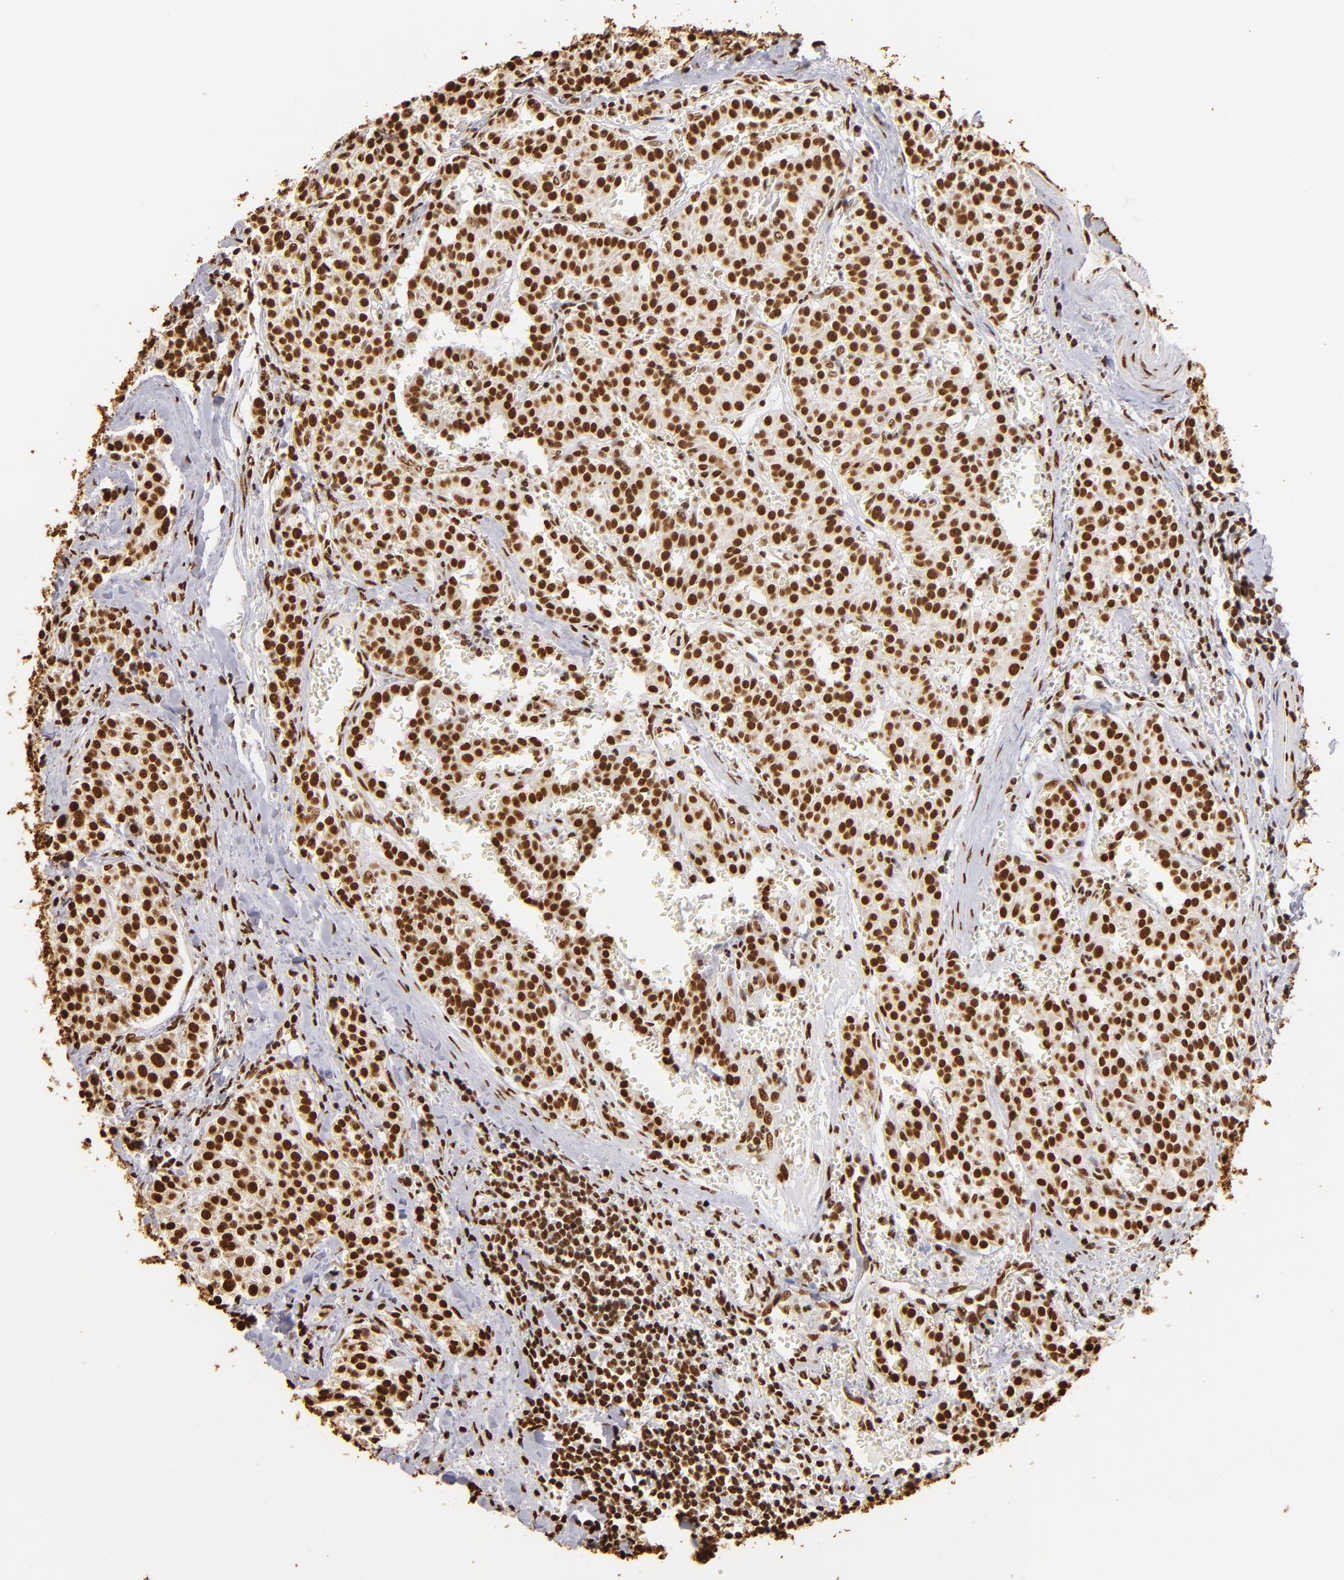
{"staining": {"intensity": "strong", "quantity": ">75%", "location": "nuclear"}, "tissue": "carcinoid", "cell_type": "Tumor cells", "image_type": "cancer", "snomed": [{"axis": "morphology", "description": "Carcinoid, malignant, NOS"}, {"axis": "topography", "description": "Stomach"}], "caption": "Carcinoid (malignant) stained for a protein (brown) demonstrates strong nuclear positive expression in about >75% of tumor cells.", "gene": "ILF3", "patient": {"sex": "female", "age": 76}}